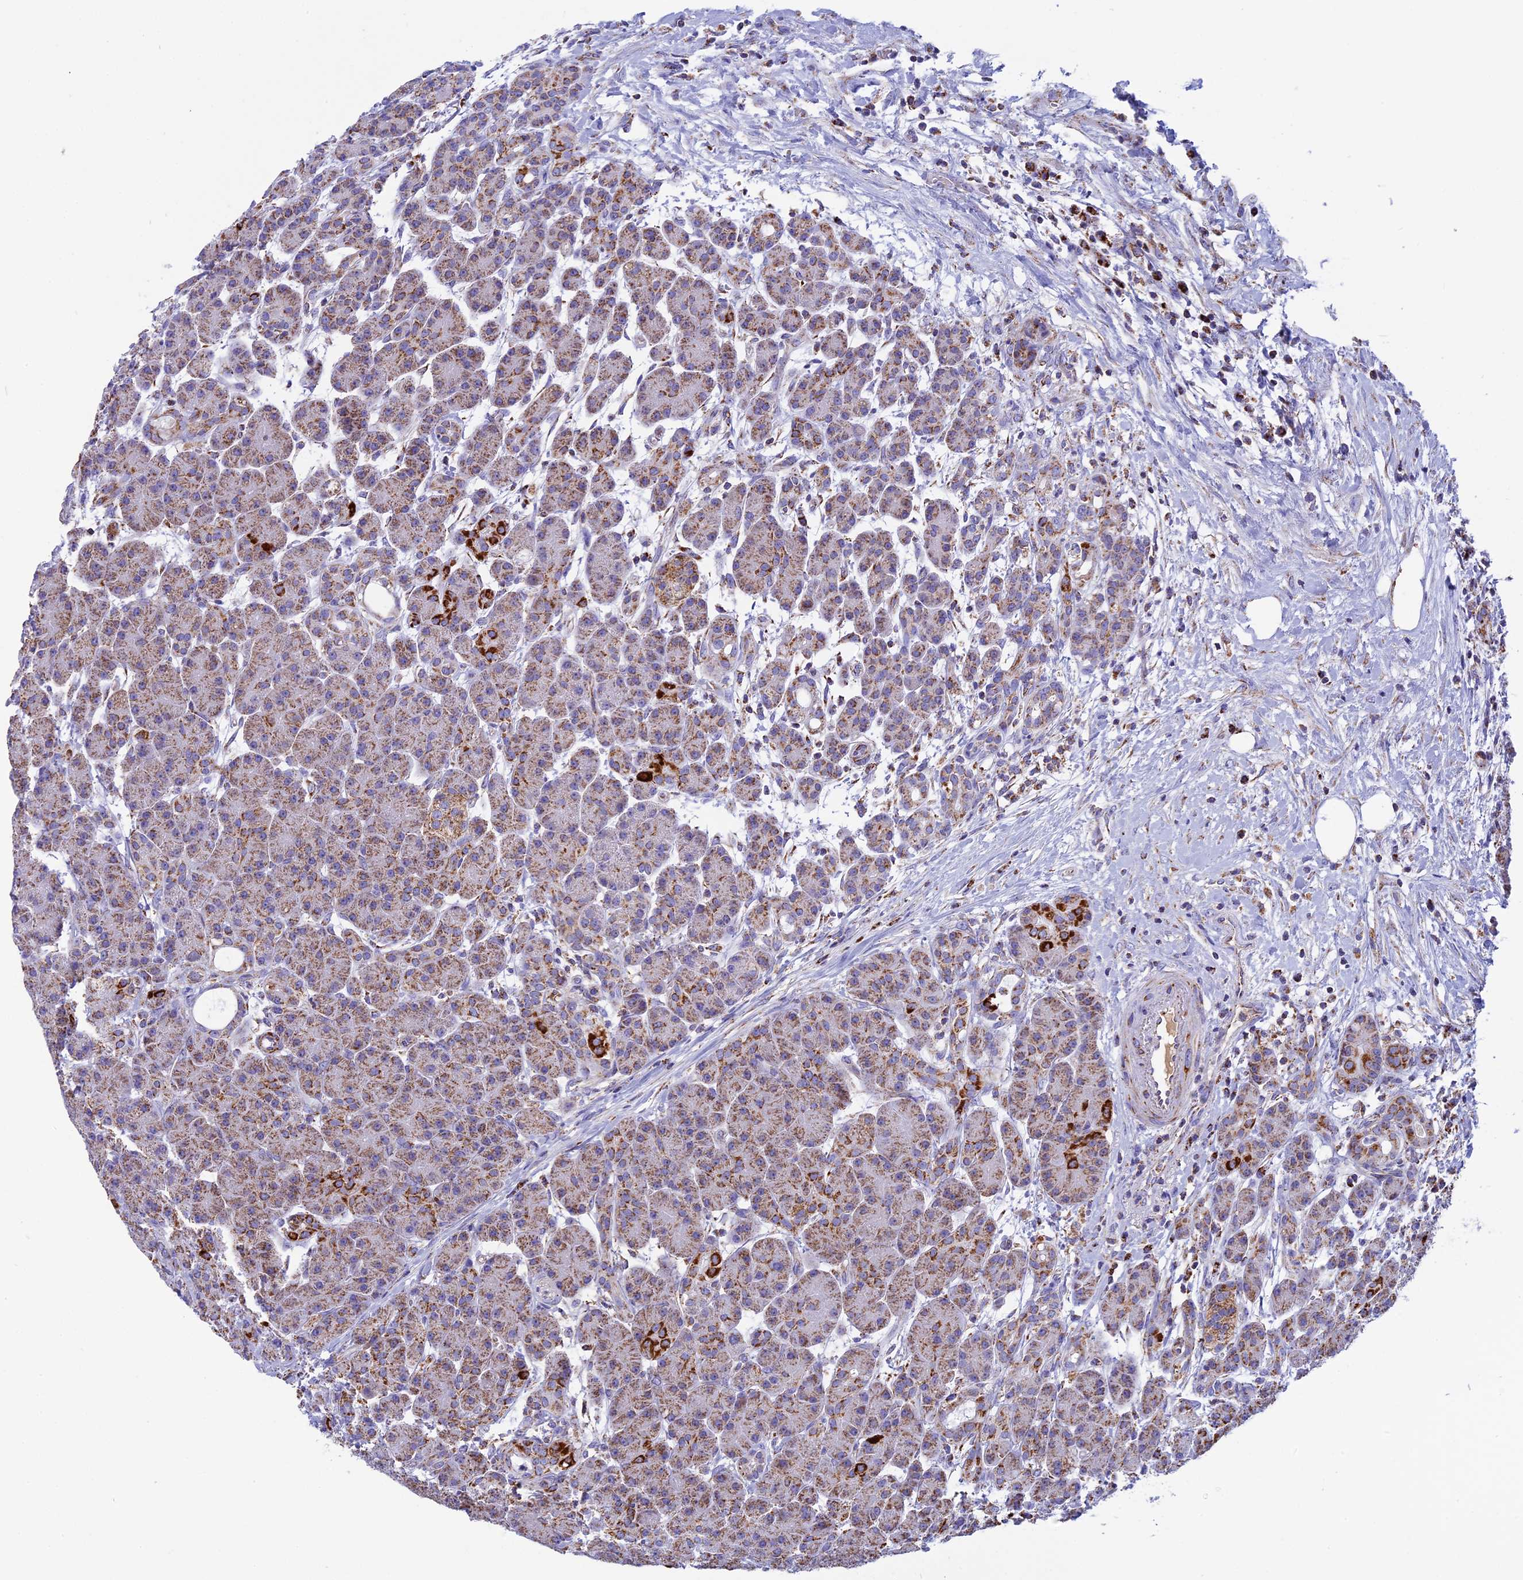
{"staining": {"intensity": "strong", "quantity": "25%-75%", "location": "cytoplasmic/membranous"}, "tissue": "pancreas", "cell_type": "Exocrine glandular cells", "image_type": "normal", "snomed": [{"axis": "morphology", "description": "Normal tissue, NOS"}, {"axis": "topography", "description": "Pancreas"}], "caption": "Pancreas stained with DAB (3,3'-diaminobenzidine) immunohistochemistry shows high levels of strong cytoplasmic/membranous staining in approximately 25%-75% of exocrine glandular cells. The protein is shown in brown color, while the nuclei are stained blue.", "gene": "KCNG1", "patient": {"sex": "male", "age": 63}}